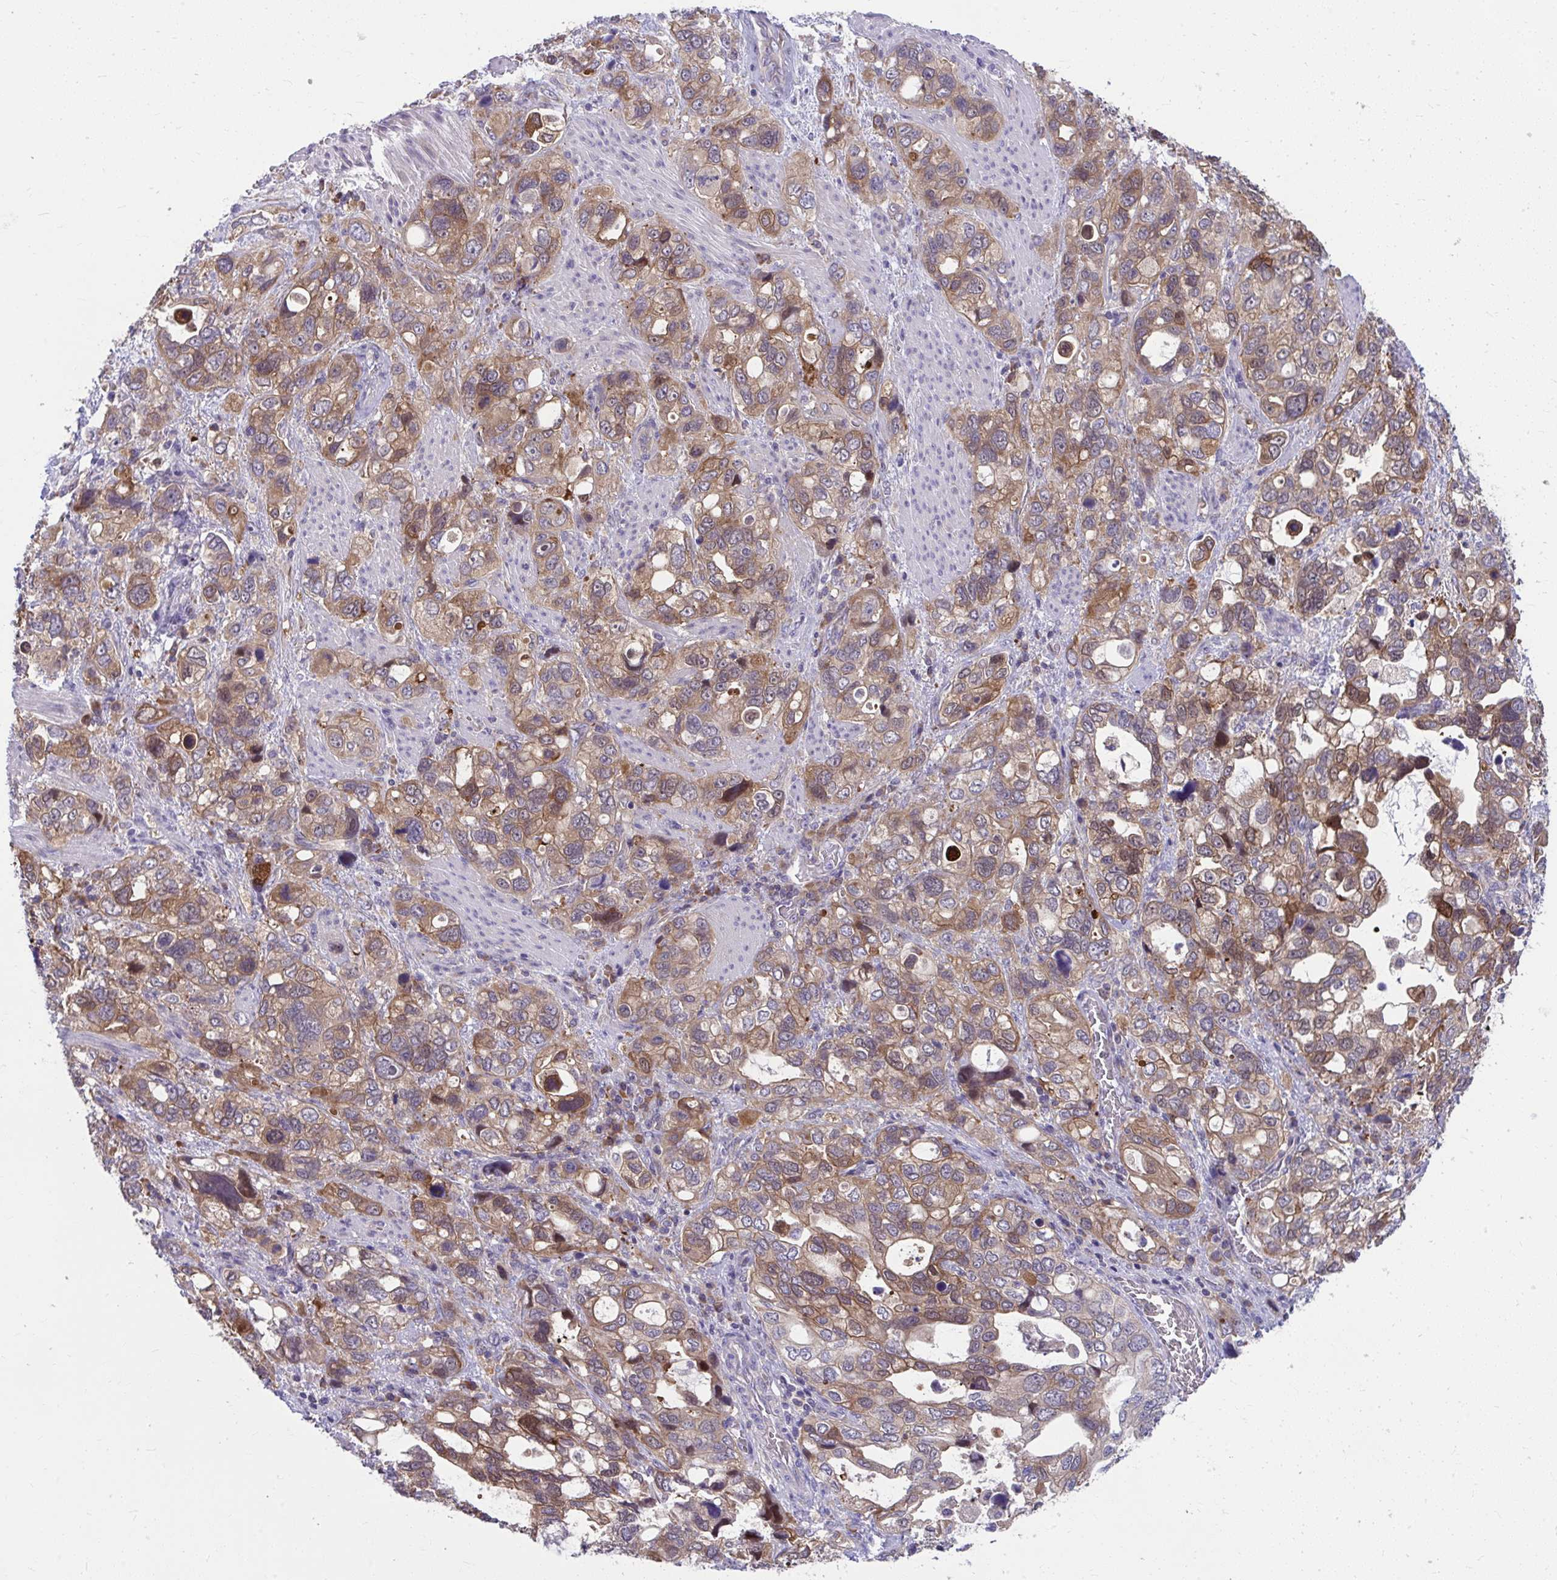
{"staining": {"intensity": "moderate", "quantity": ">75%", "location": "cytoplasmic/membranous,nuclear"}, "tissue": "stomach cancer", "cell_type": "Tumor cells", "image_type": "cancer", "snomed": [{"axis": "morphology", "description": "Adenocarcinoma, NOS"}, {"axis": "topography", "description": "Stomach, upper"}], "caption": "Stomach adenocarcinoma stained with a protein marker demonstrates moderate staining in tumor cells.", "gene": "PCDHB7", "patient": {"sex": "female", "age": 81}}